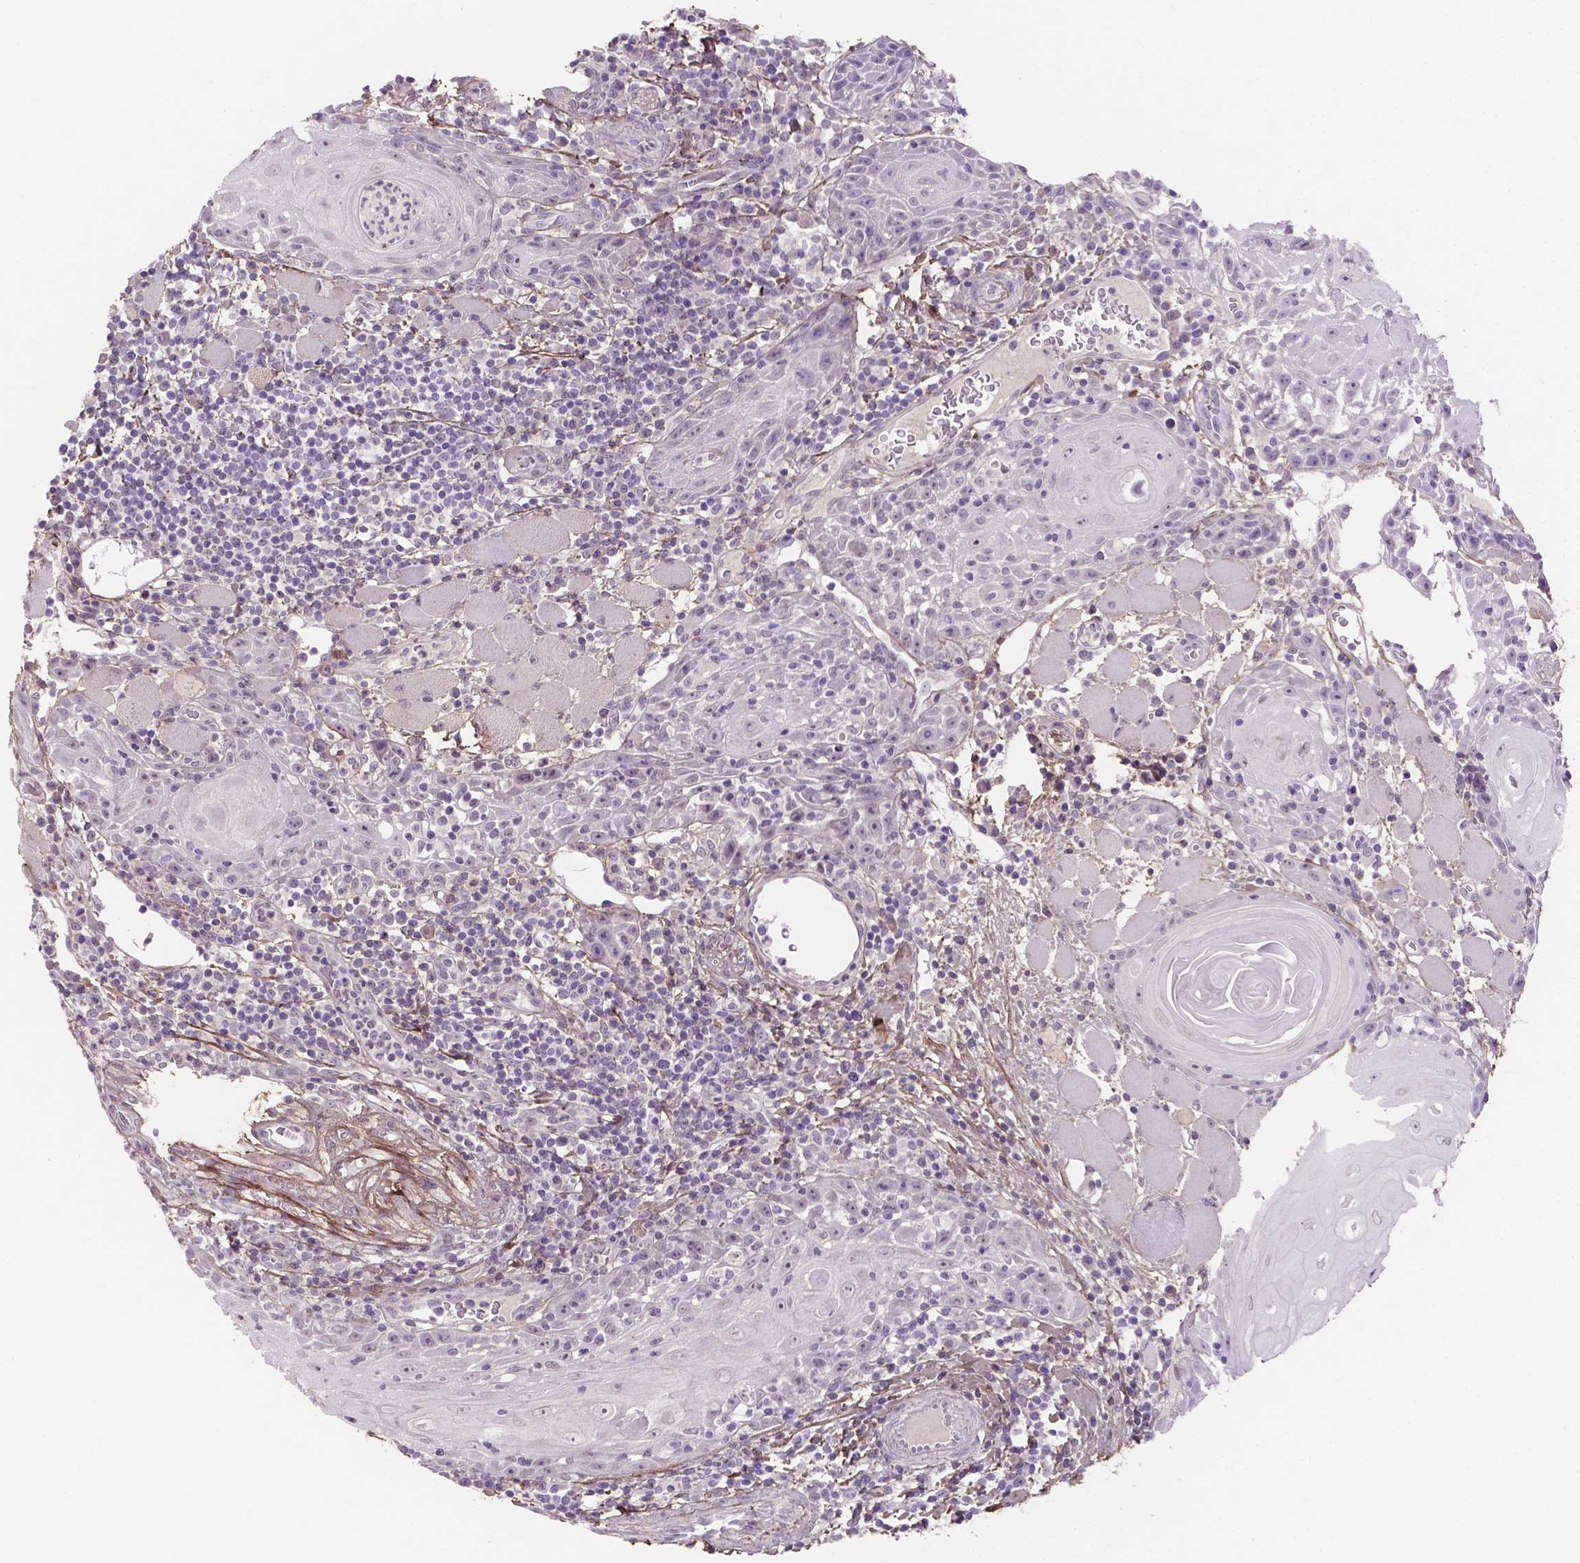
{"staining": {"intensity": "negative", "quantity": "none", "location": "none"}, "tissue": "head and neck cancer", "cell_type": "Tumor cells", "image_type": "cancer", "snomed": [{"axis": "morphology", "description": "Squamous cell carcinoma, NOS"}, {"axis": "topography", "description": "Head-Neck"}], "caption": "High magnification brightfield microscopy of head and neck cancer stained with DAB (brown) and counterstained with hematoxylin (blue): tumor cells show no significant positivity.", "gene": "DLG2", "patient": {"sex": "male", "age": 52}}